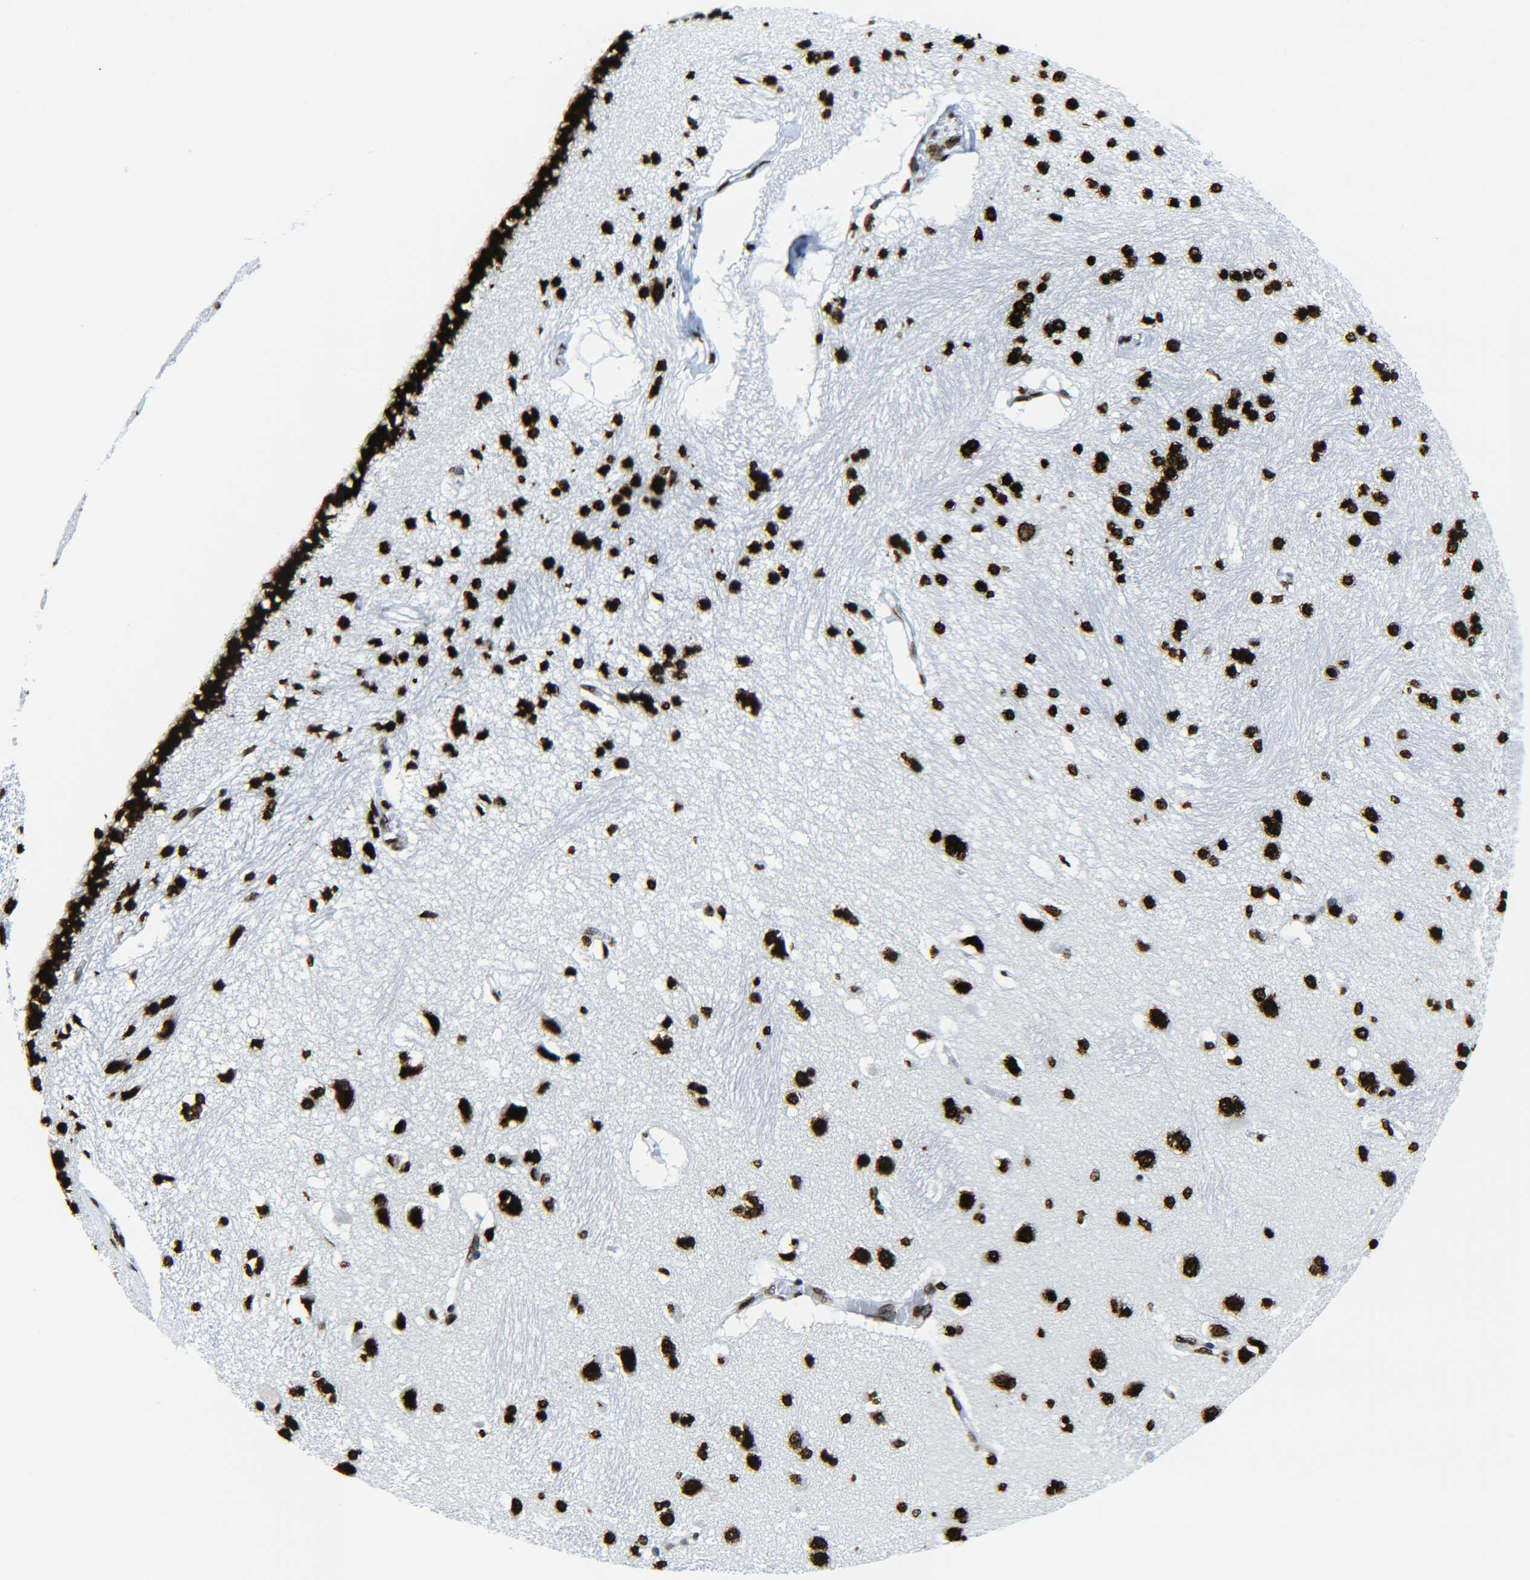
{"staining": {"intensity": "strong", "quantity": ">75%", "location": "nuclear"}, "tissue": "hippocampus", "cell_type": "Glial cells", "image_type": "normal", "snomed": [{"axis": "morphology", "description": "Normal tissue, NOS"}, {"axis": "topography", "description": "Hippocampus"}], "caption": "Protein staining exhibits strong nuclear staining in about >75% of glial cells in normal hippocampus. The protein of interest is stained brown, and the nuclei are stained in blue (DAB IHC with brightfield microscopy, high magnification).", "gene": "H2AX", "patient": {"sex": "female", "age": 54}}